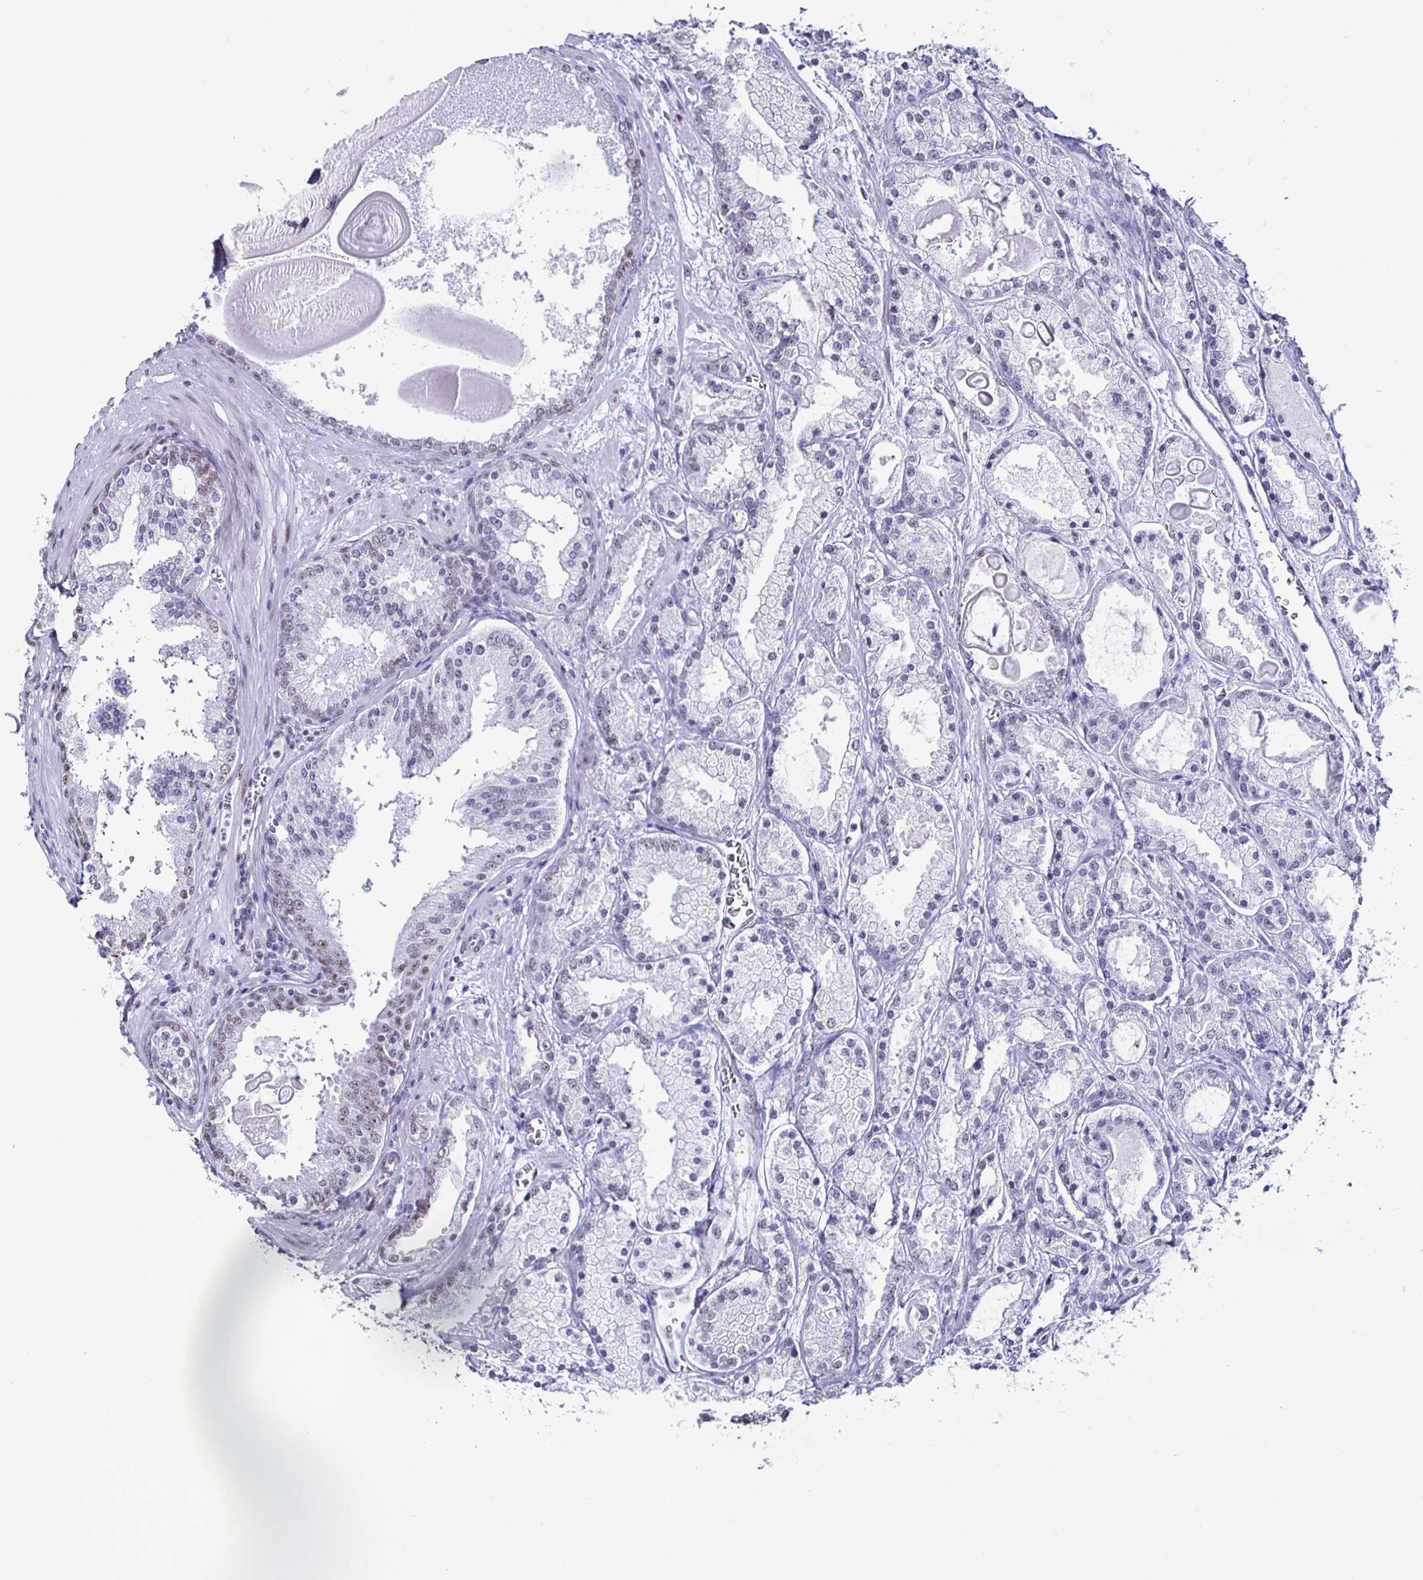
{"staining": {"intensity": "negative", "quantity": "none", "location": "none"}, "tissue": "prostate cancer", "cell_type": "Tumor cells", "image_type": "cancer", "snomed": [{"axis": "morphology", "description": "Adenocarcinoma, High grade"}, {"axis": "topography", "description": "Prostate"}], "caption": "This is a image of immunohistochemistry staining of prostate cancer (adenocarcinoma (high-grade)), which shows no positivity in tumor cells.", "gene": "DDX39B", "patient": {"sex": "male", "age": 67}}